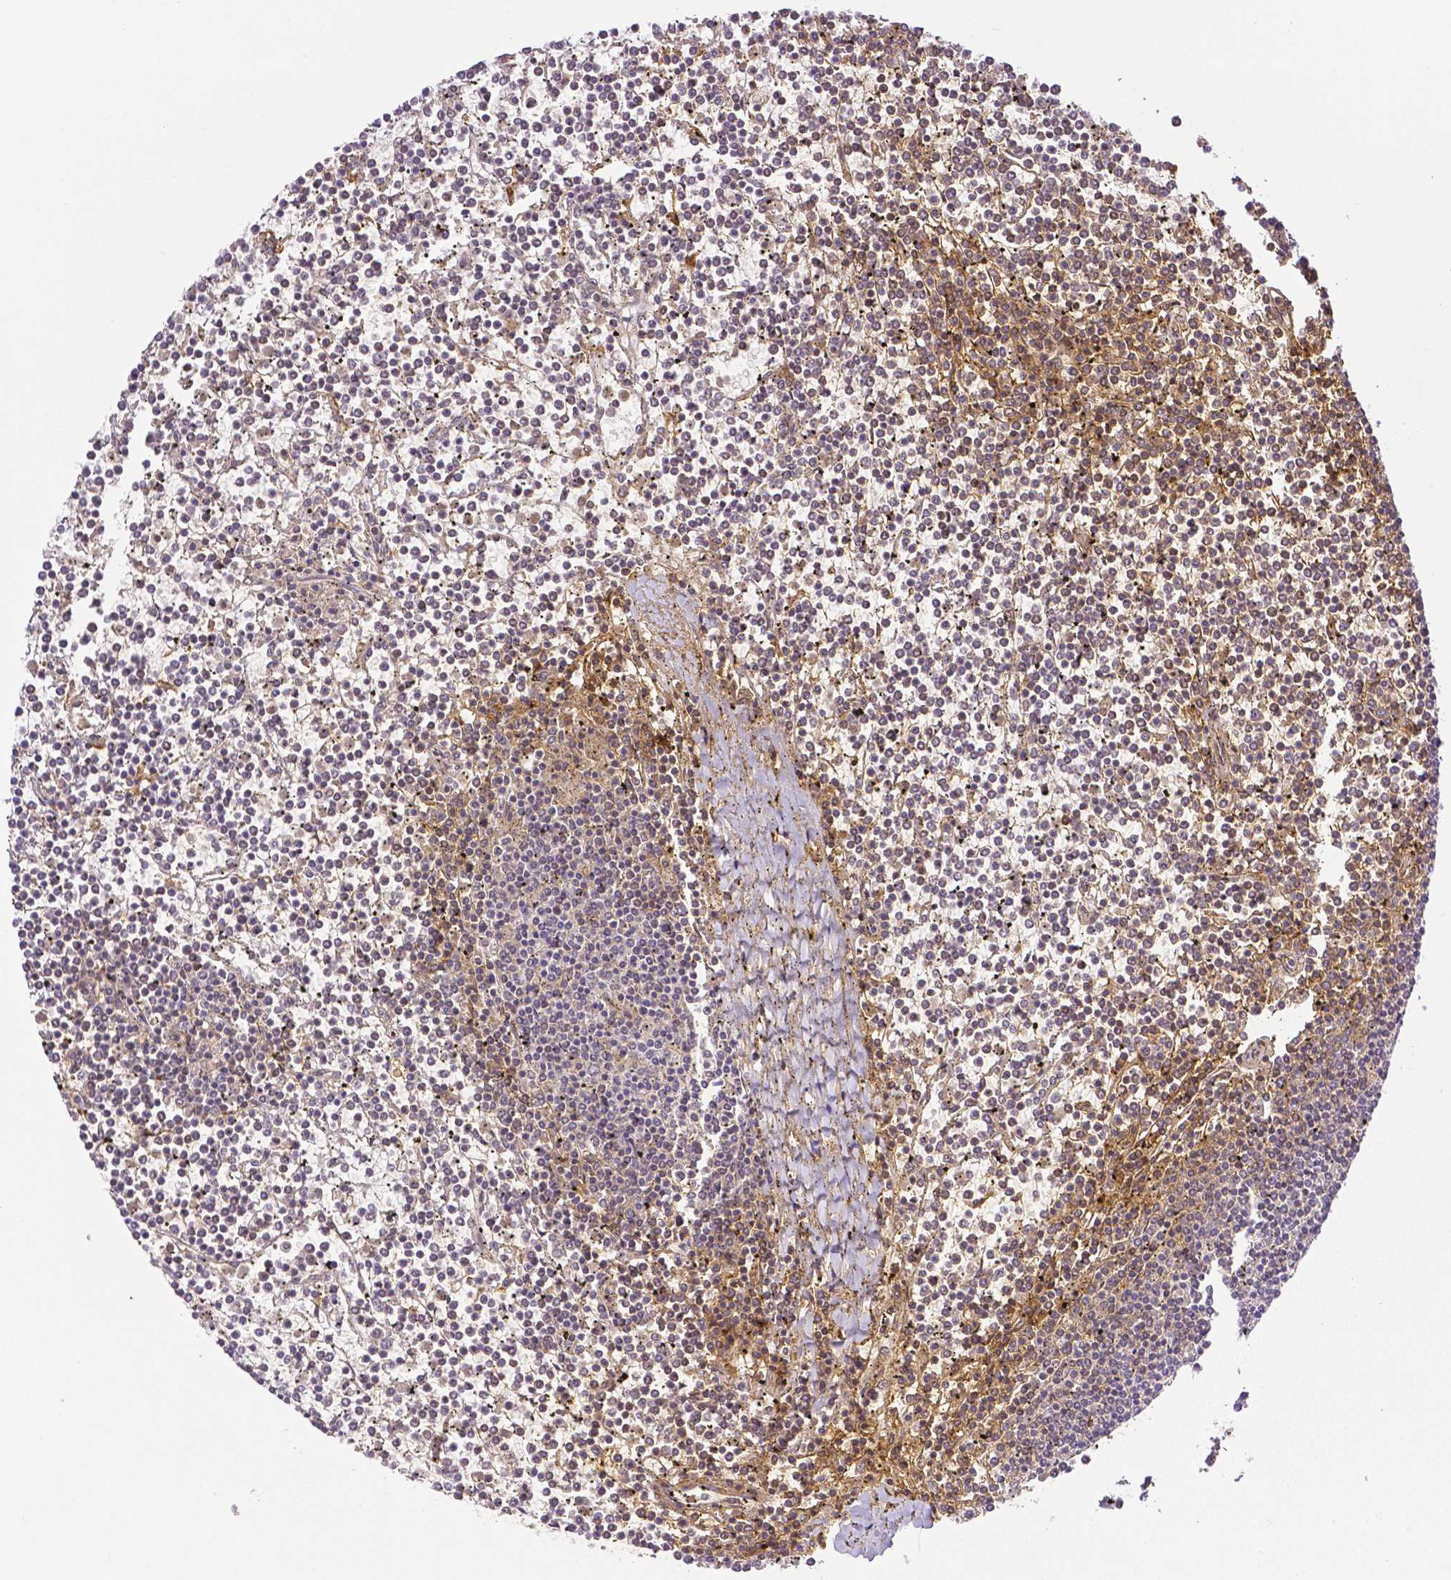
{"staining": {"intensity": "negative", "quantity": "none", "location": "none"}, "tissue": "lymphoma", "cell_type": "Tumor cells", "image_type": "cancer", "snomed": [{"axis": "morphology", "description": "Malignant lymphoma, non-Hodgkin's type, Low grade"}, {"axis": "topography", "description": "Spleen"}], "caption": "IHC histopathology image of human lymphoma stained for a protein (brown), which displays no staining in tumor cells.", "gene": "THY1", "patient": {"sex": "female", "age": 19}}